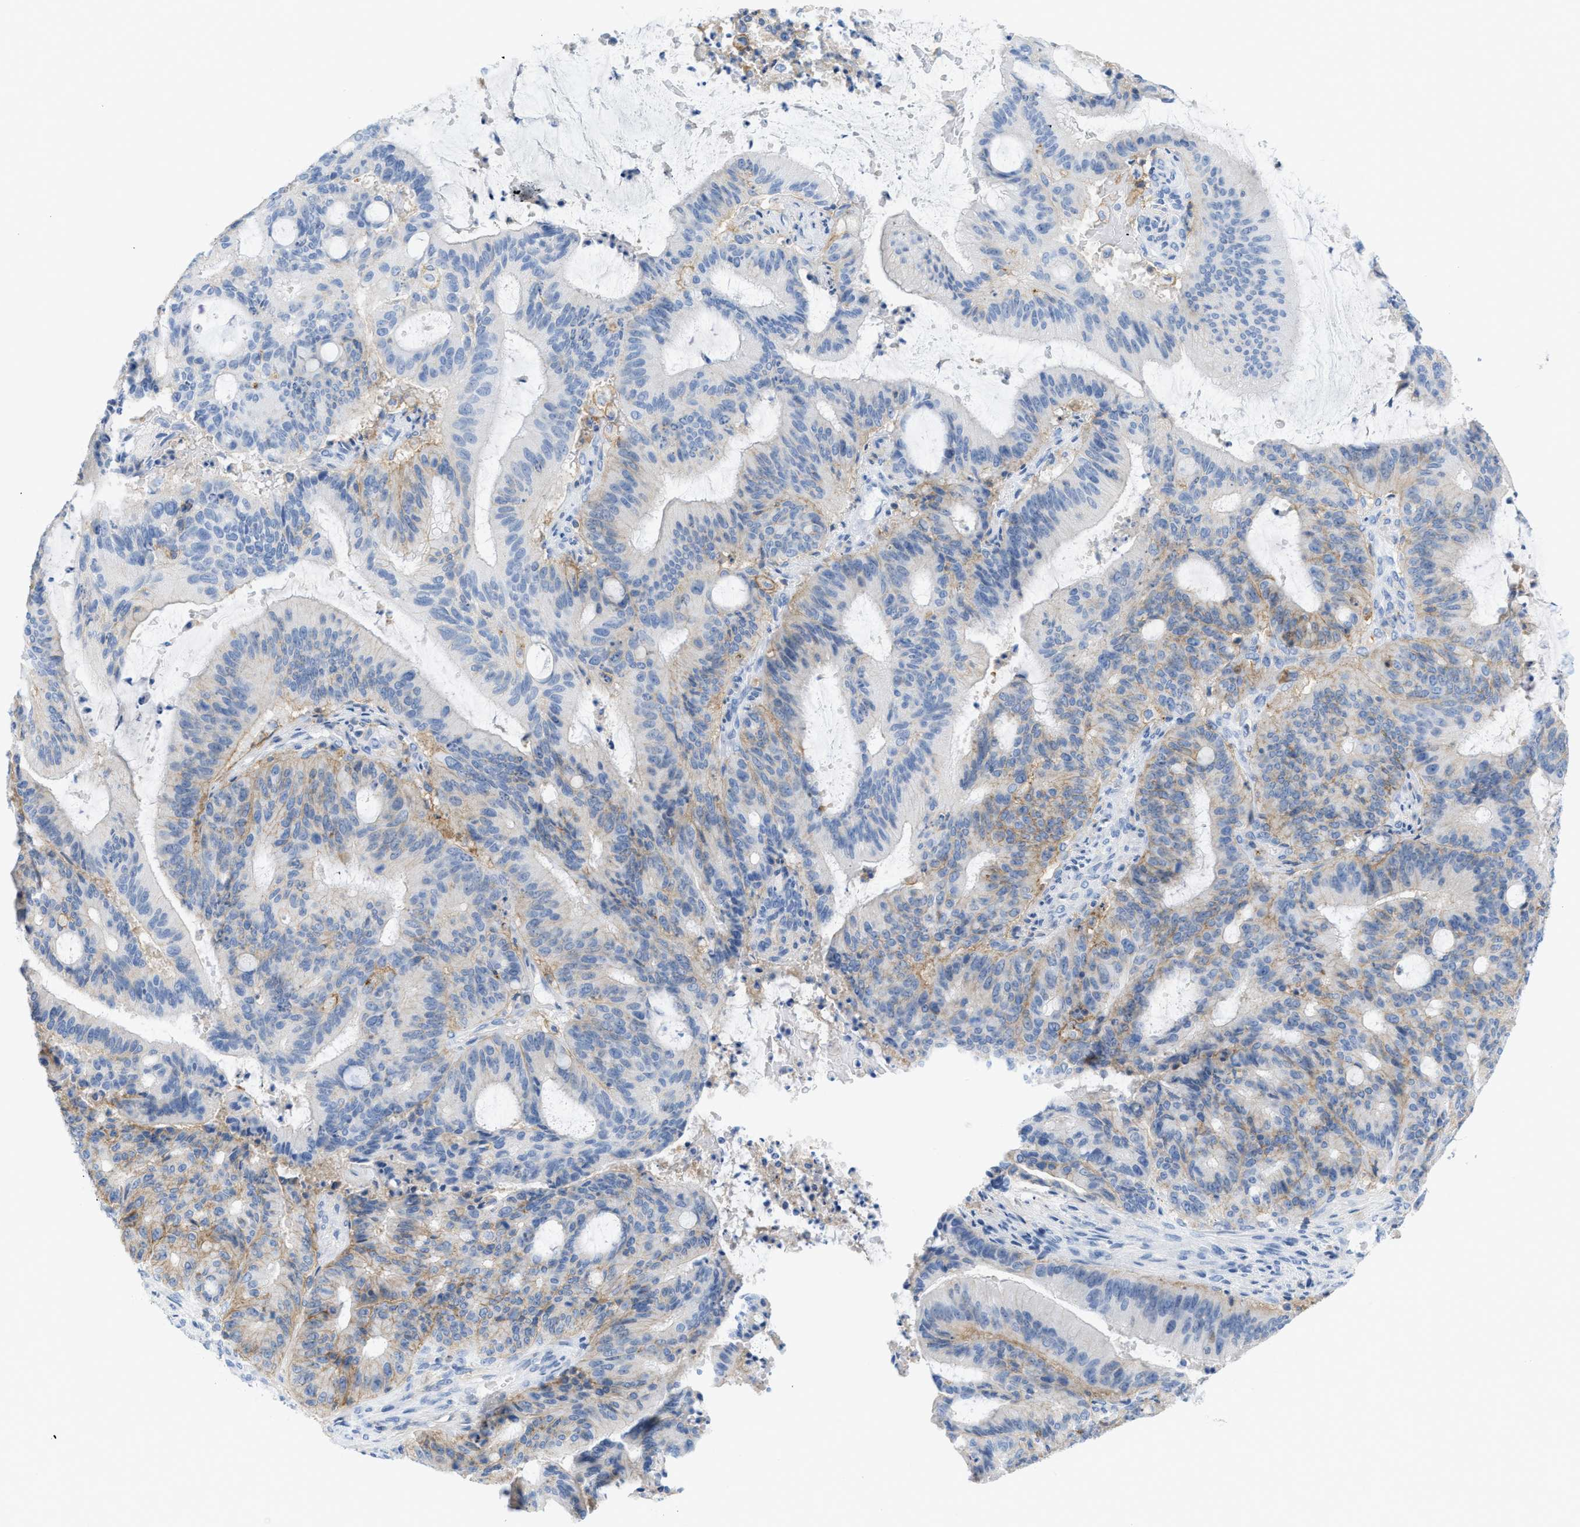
{"staining": {"intensity": "negative", "quantity": "none", "location": "none"}, "tissue": "liver cancer", "cell_type": "Tumor cells", "image_type": "cancer", "snomed": [{"axis": "morphology", "description": "Normal tissue, NOS"}, {"axis": "morphology", "description": "Cholangiocarcinoma"}, {"axis": "topography", "description": "Liver"}, {"axis": "topography", "description": "Peripheral nerve tissue"}], "caption": "High power microscopy micrograph of an IHC photomicrograph of cholangiocarcinoma (liver), revealing no significant positivity in tumor cells.", "gene": "SLC3A2", "patient": {"sex": "female", "age": 73}}